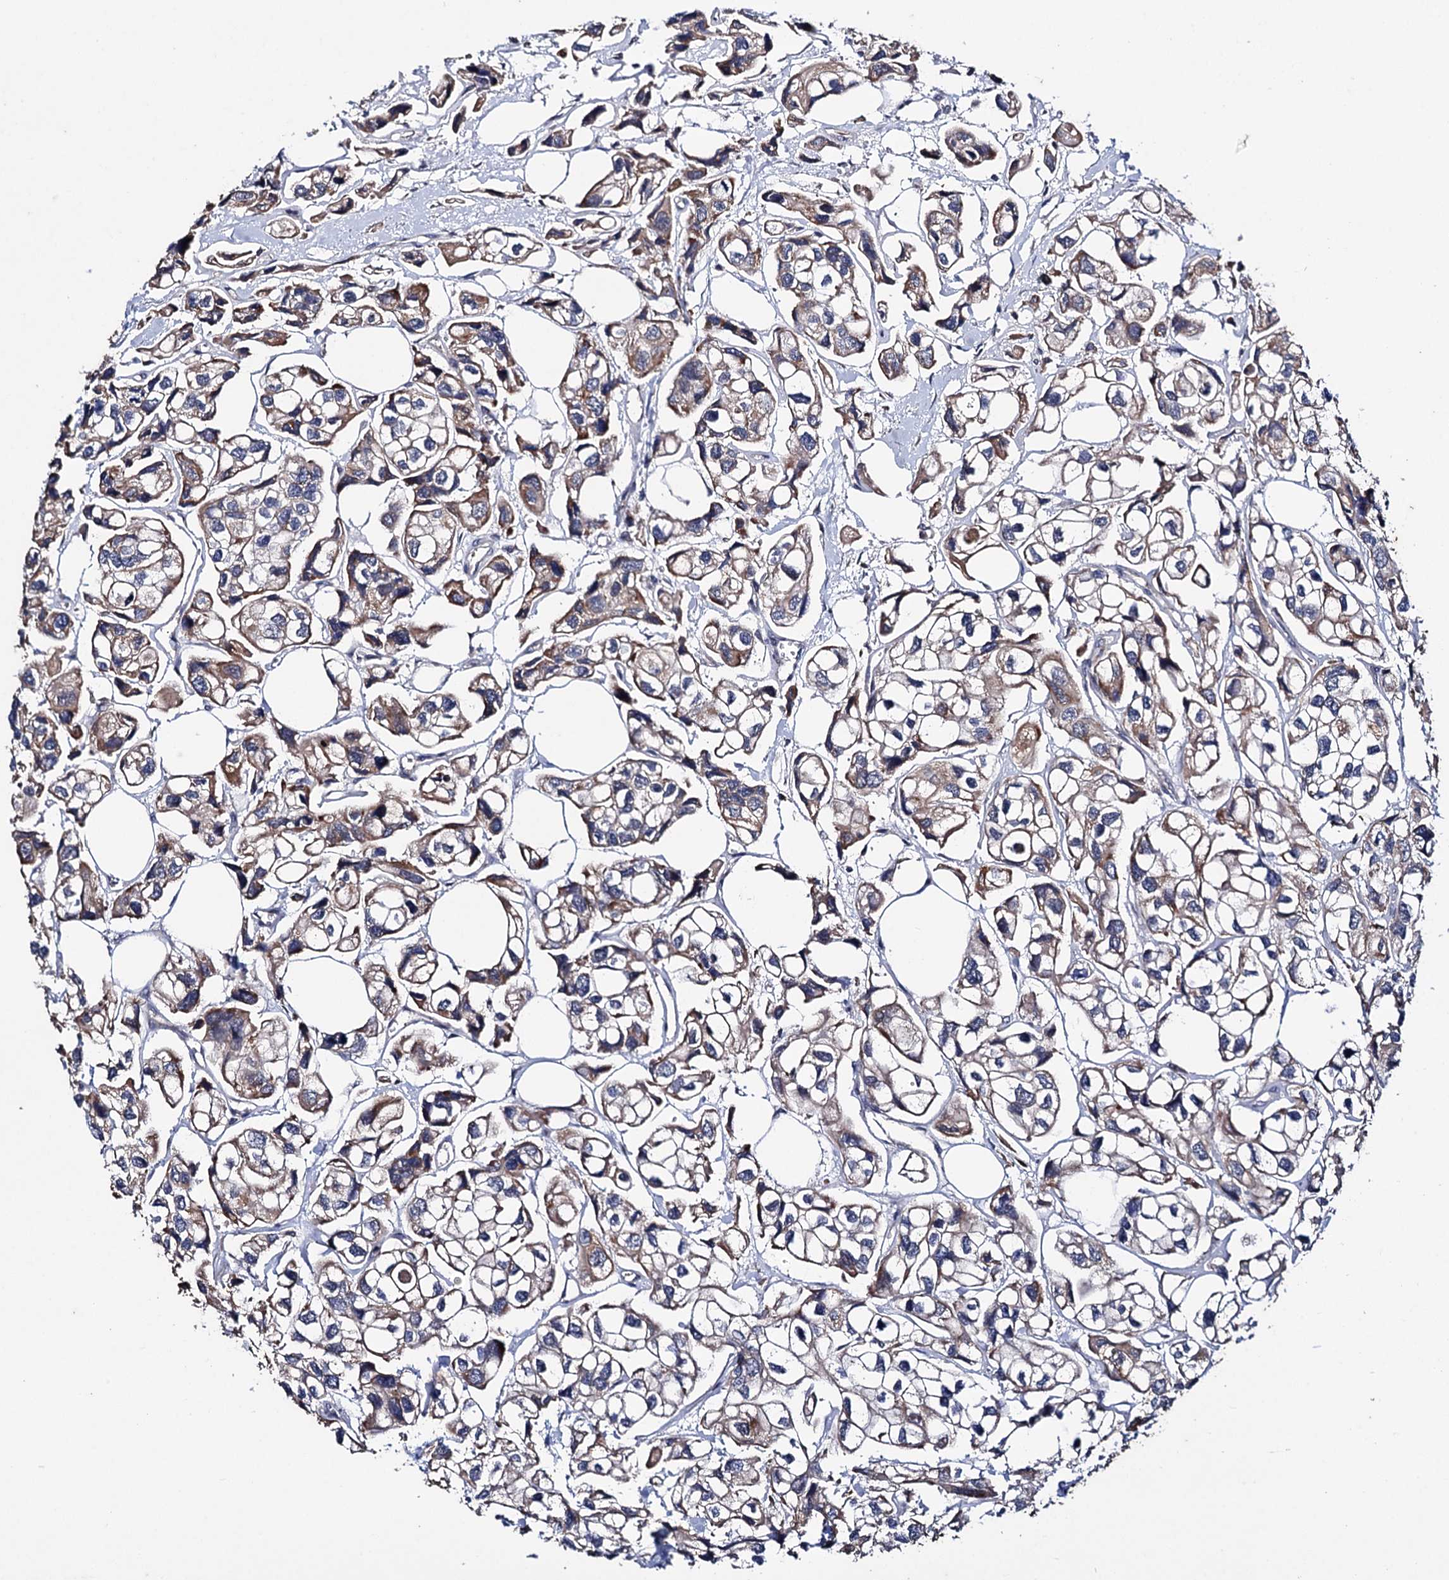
{"staining": {"intensity": "moderate", "quantity": "25%-75%", "location": "cytoplasmic/membranous"}, "tissue": "urothelial cancer", "cell_type": "Tumor cells", "image_type": "cancer", "snomed": [{"axis": "morphology", "description": "Urothelial carcinoma, High grade"}, {"axis": "topography", "description": "Urinary bladder"}], "caption": "High-grade urothelial carcinoma was stained to show a protein in brown. There is medium levels of moderate cytoplasmic/membranous expression in about 25%-75% of tumor cells.", "gene": "CLPB", "patient": {"sex": "male", "age": 67}}